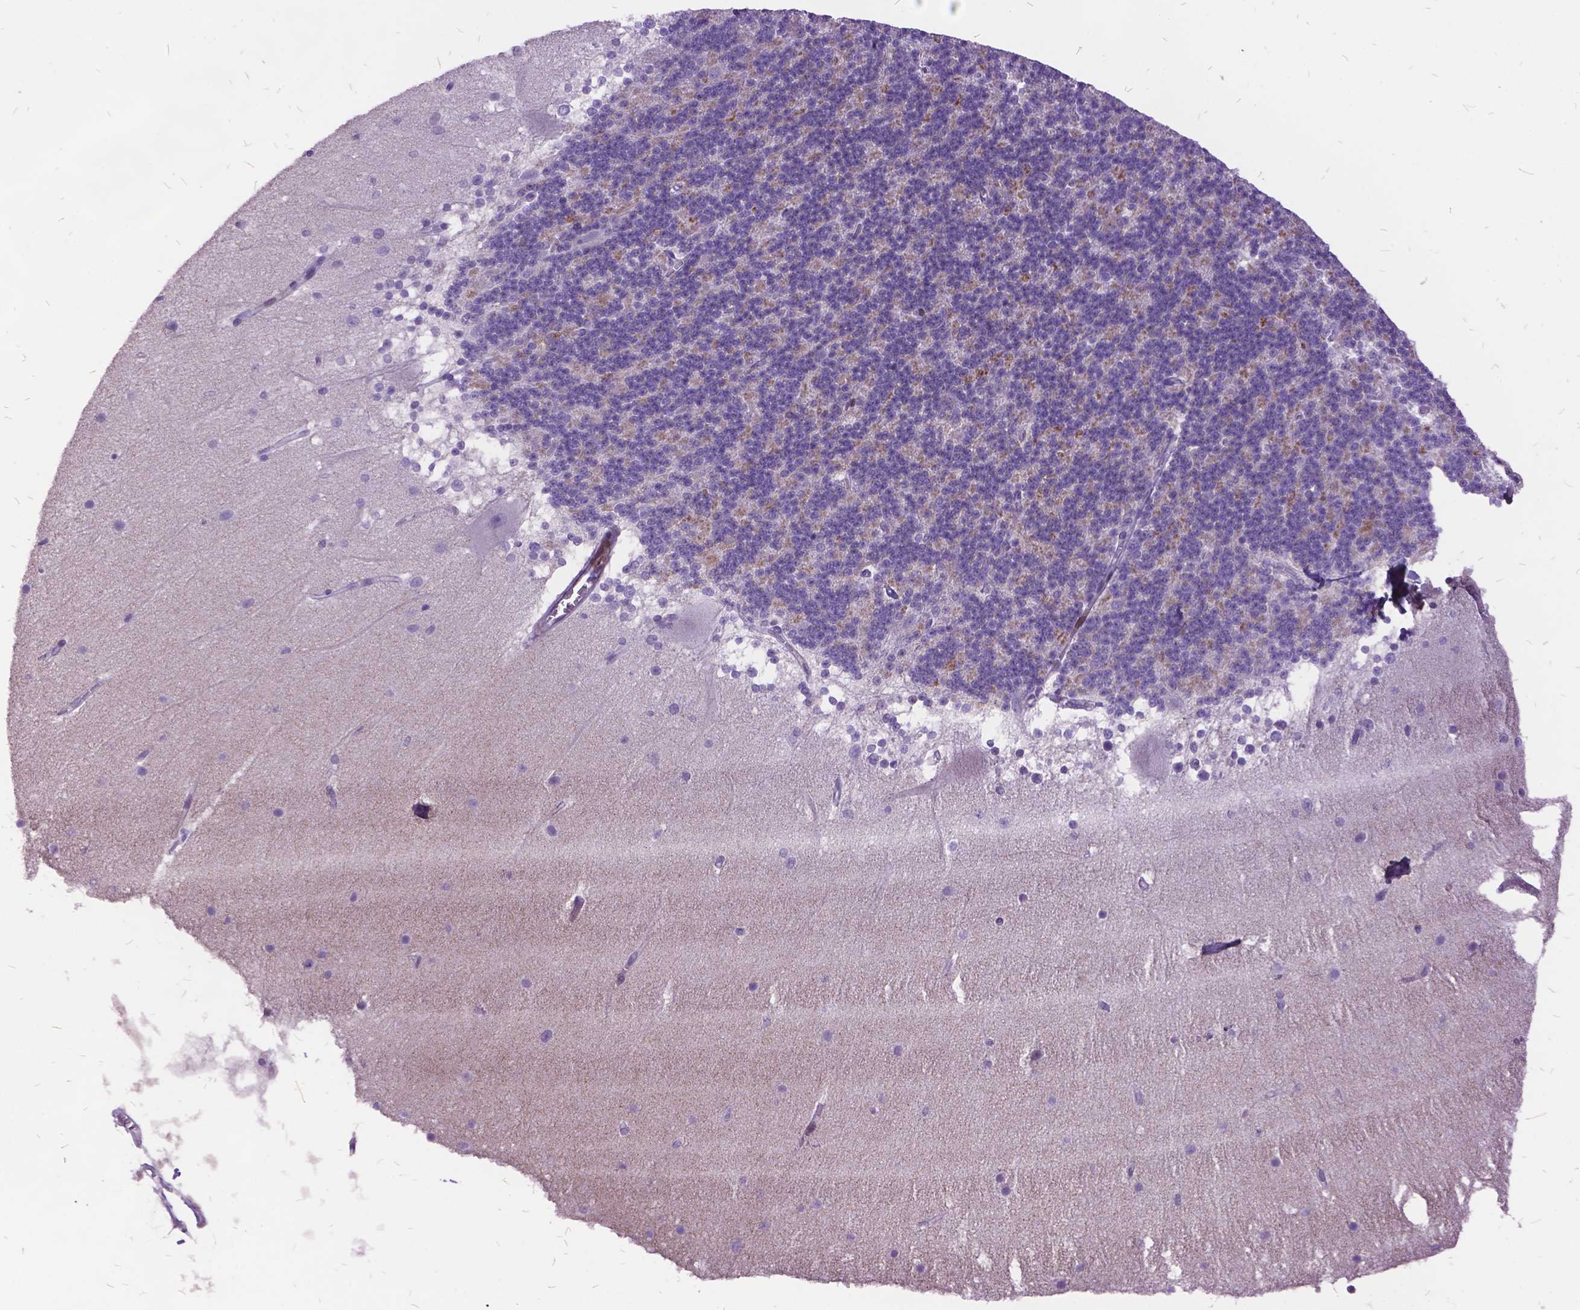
{"staining": {"intensity": "negative", "quantity": "none", "location": "none"}, "tissue": "cerebellum", "cell_type": "Cells in granular layer", "image_type": "normal", "snomed": [{"axis": "morphology", "description": "Normal tissue, NOS"}, {"axis": "topography", "description": "Cerebellum"}], "caption": "Immunohistochemical staining of normal human cerebellum displays no significant expression in cells in granular layer.", "gene": "ITGB6", "patient": {"sex": "female", "age": 19}}